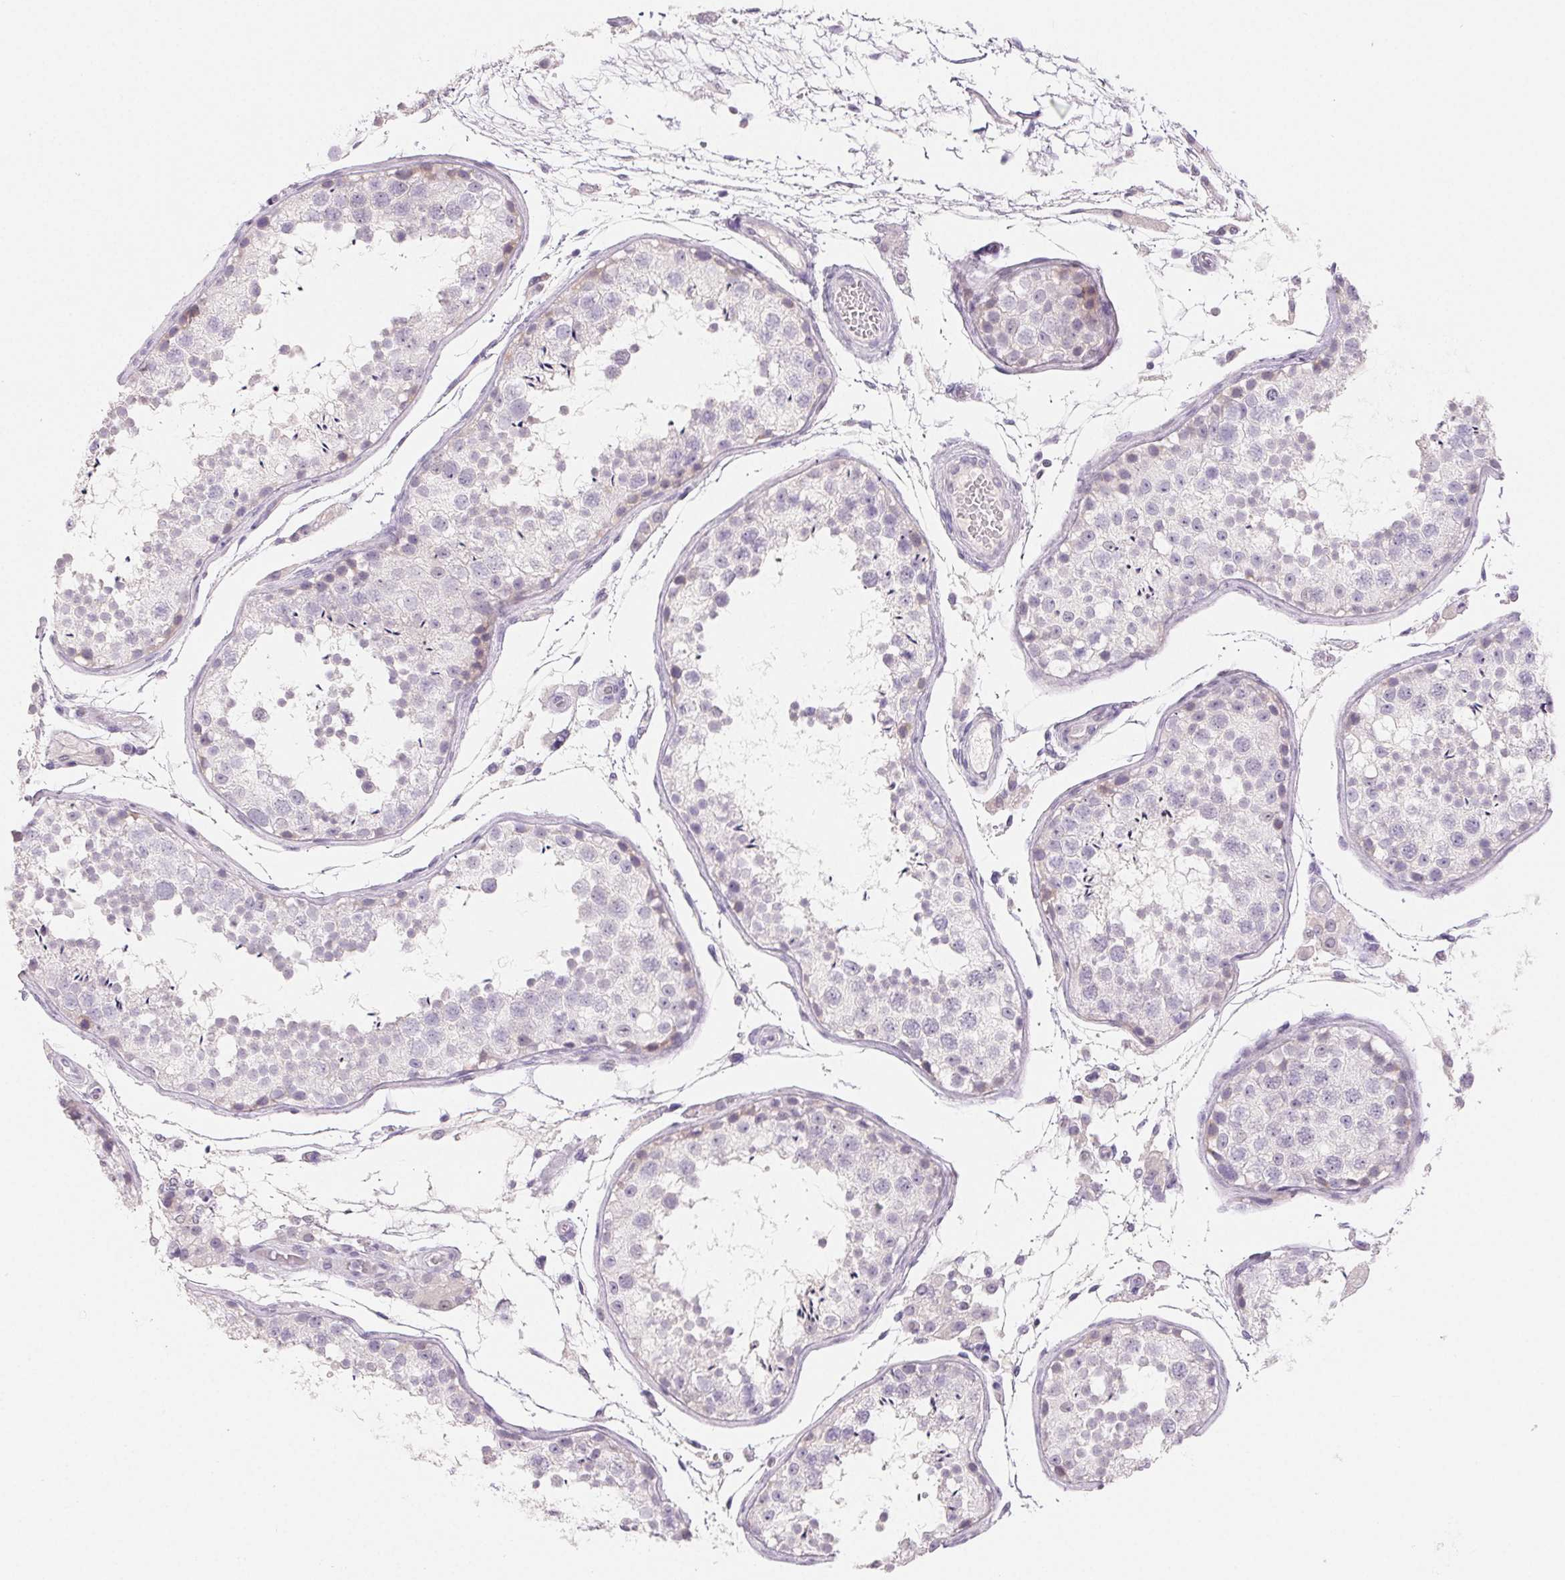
{"staining": {"intensity": "negative", "quantity": "none", "location": "none"}, "tissue": "testis", "cell_type": "Cells in seminiferous ducts", "image_type": "normal", "snomed": [{"axis": "morphology", "description": "Normal tissue, NOS"}, {"axis": "topography", "description": "Testis"}], "caption": "Testis was stained to show a protein in brown. There is no significant positivity in cells in seminiferous ducts. Brightfield microscopy of immunohistochemistry (IHC) stained with DAB (3,3'-diaminobenzidine) (brown) and hematoxylin (blue), captured at high magnification.", "gene": "BPIFB2", "patient": {"sex": "male", "age": 29}}